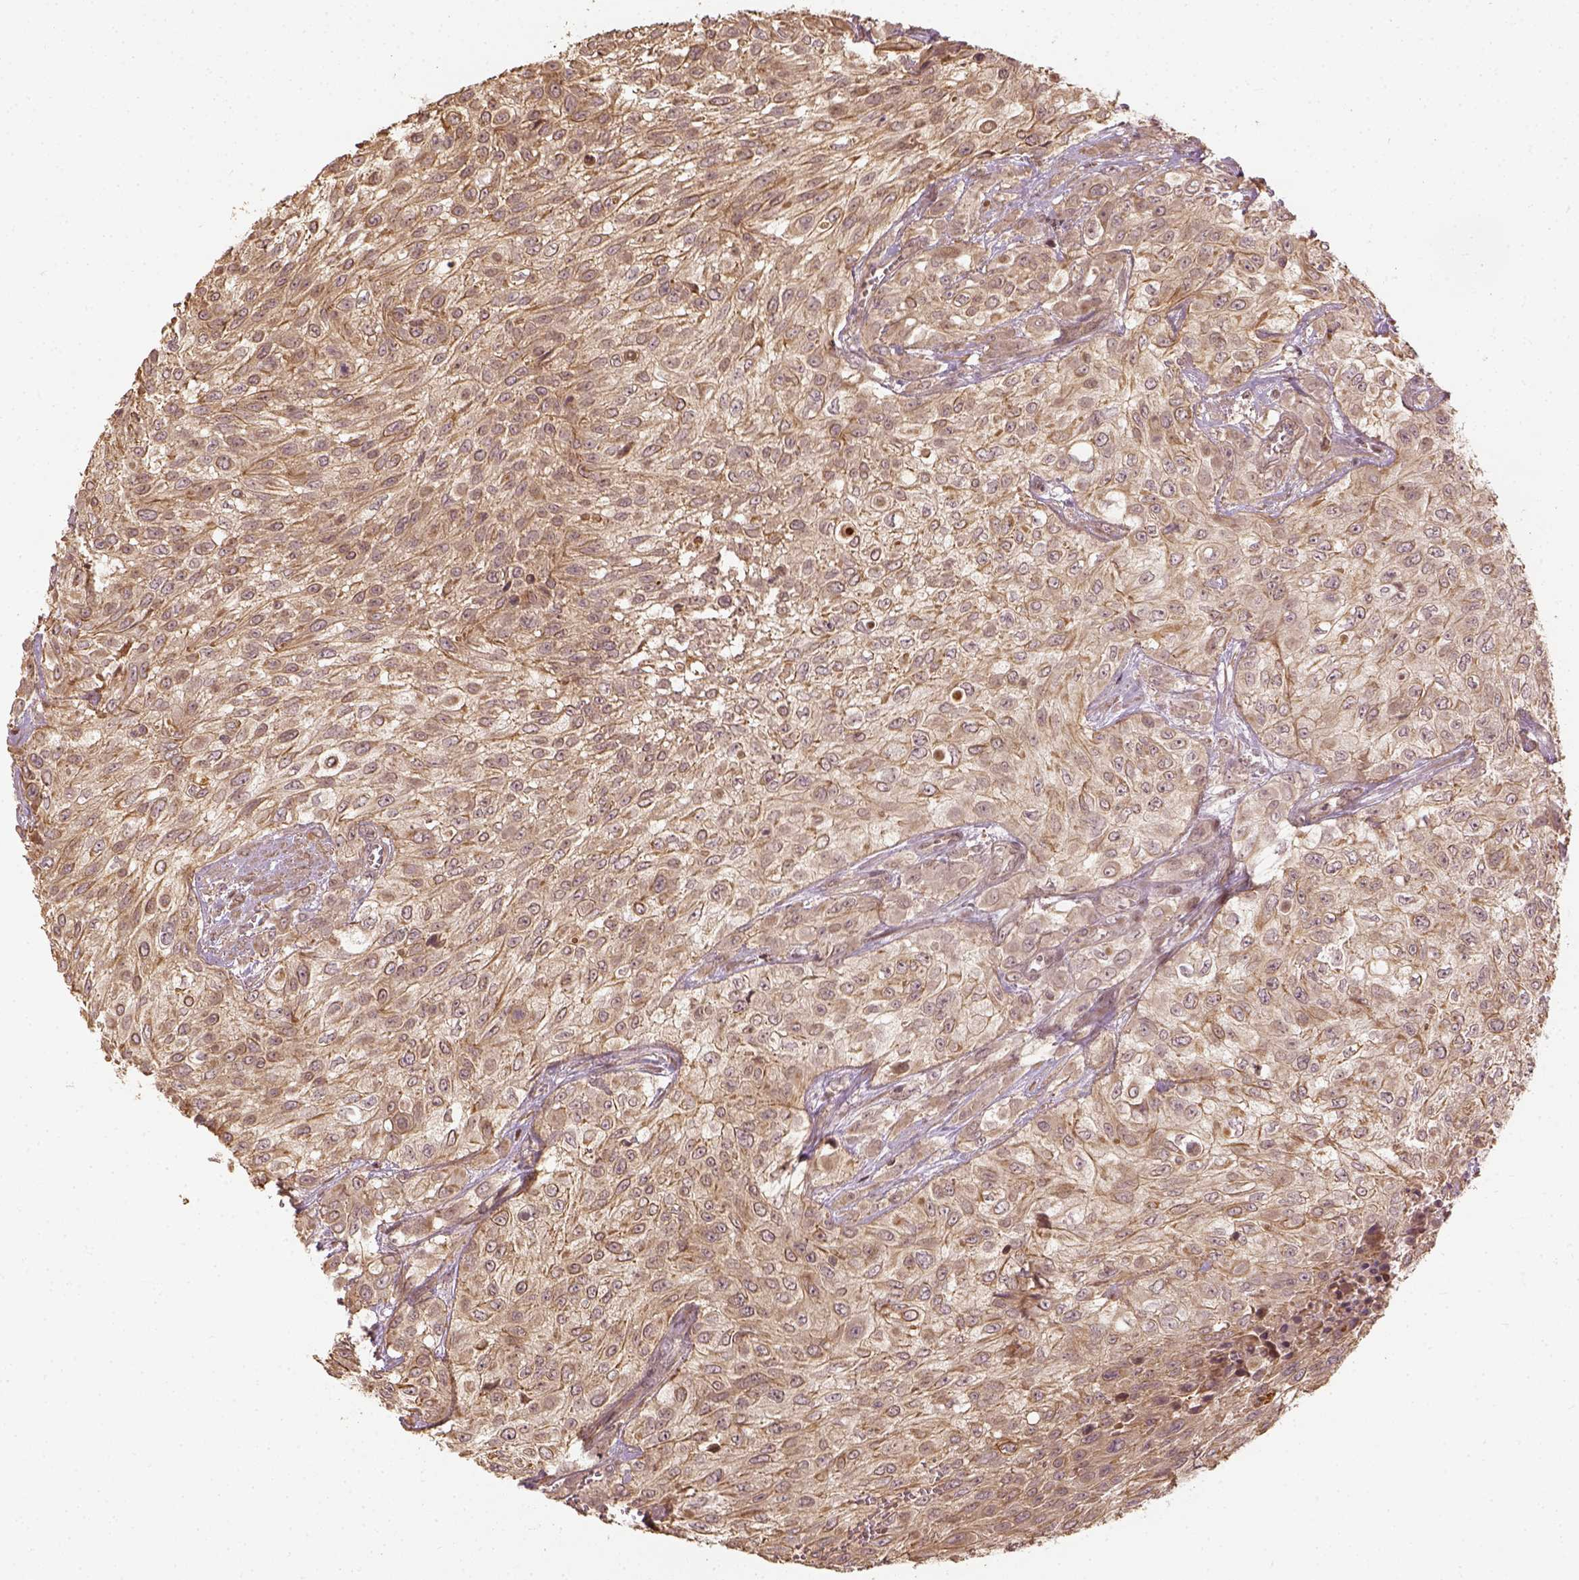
{"staining": {"intensity": "moderate", "quantity": ">75%", "location": "cytoplasmic/membranous"}, "tissue": "urothelial cancer", "cell_type": "Tumor cells", "image_type": "cancer", "snomed": [{"axis": "morphology", "description": "Urothelial carcinoma, High grade"}, {"axis": "topography", "description": "Urinary bladder"}], "caption": "A histopathology image showing moderate cytoplasmic/membranous expression in about >75% of tumor cells in urothelial carcinoma (high-grade), as visualized by brown immunohistochemical staining.", "gene": "VEGFA", "patient": {"sex": "male", "age": 57}}